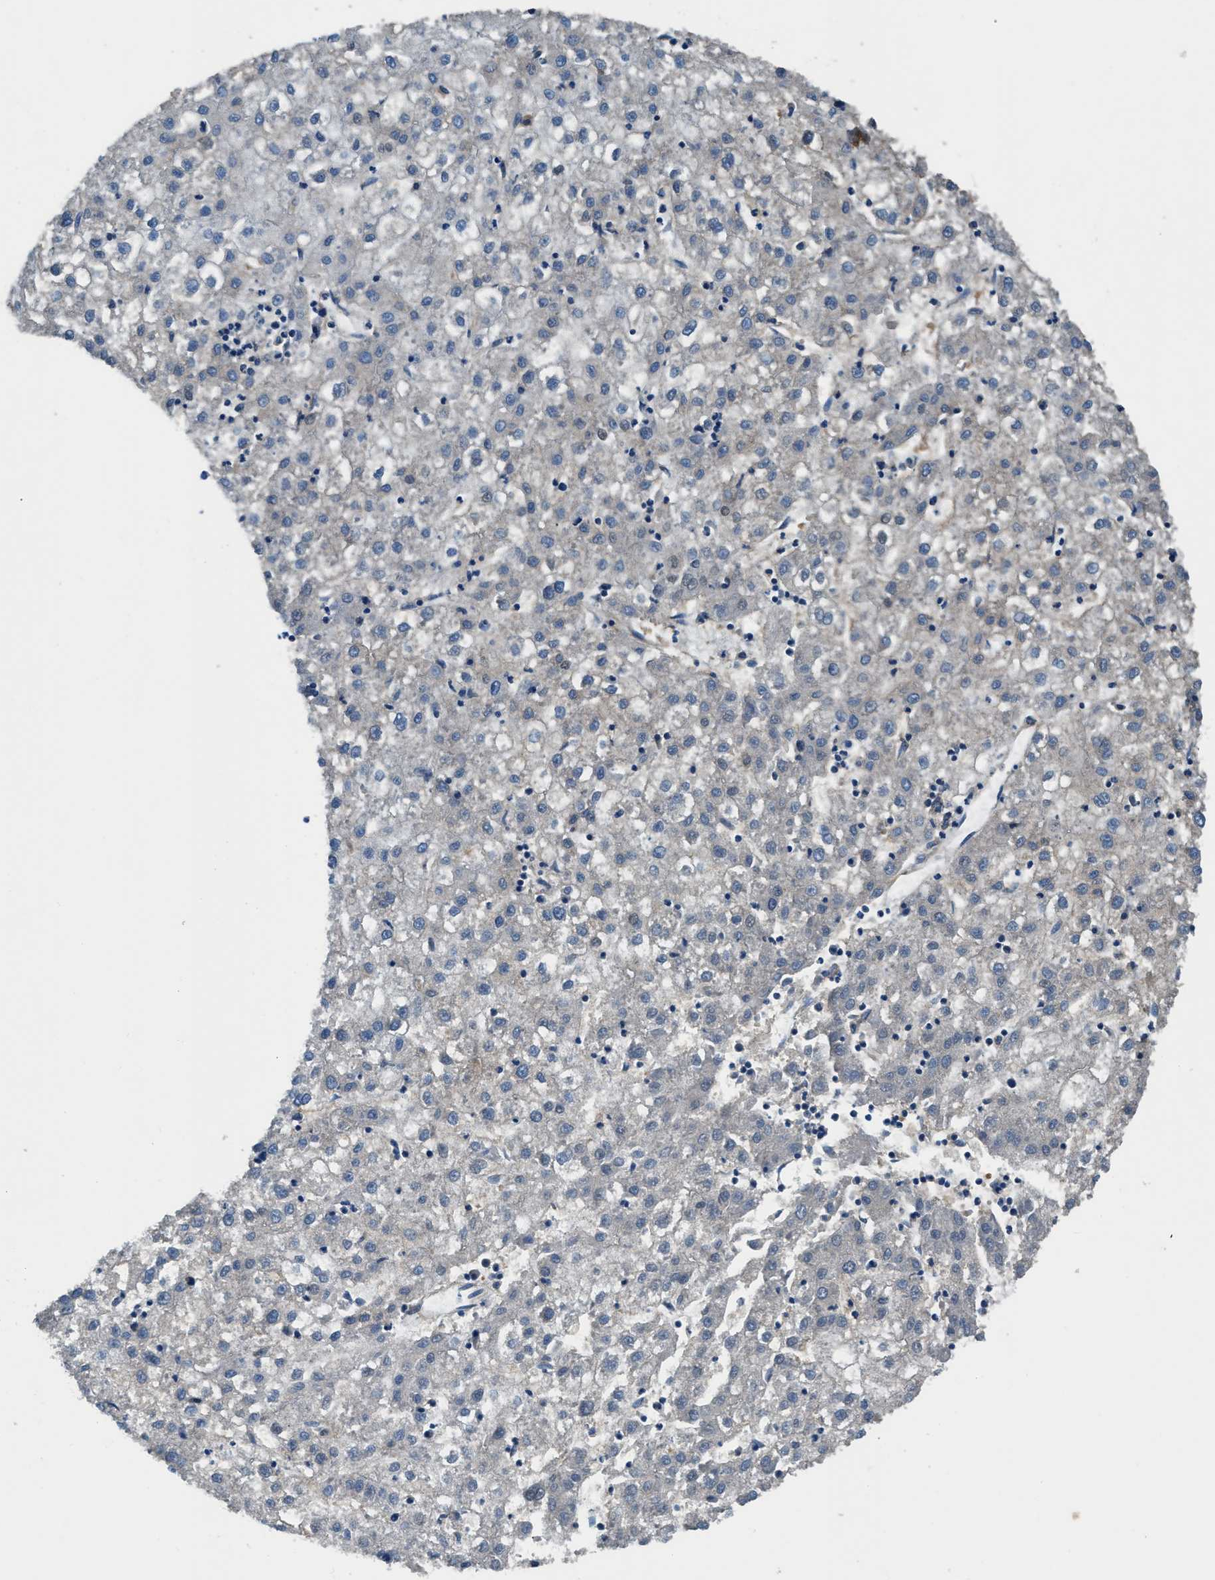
{"staining": {"intensity": "negative", "quantity": "none", "location": "none"}, "tissue": "liver cancer", "cell_type": "Tumor cells", "image_type": "cancer", "snomed": [{"axis": "morphology", "description": "Carcinoma, Hepatocellular, NOS"}, {"axis": "topography", "description": "Liver"}], "caption": "IHC photomicrograph of neoplastic tissue: liver cancer stained with DAB demonstrates no significant protein staining in tumor cells.", "gene": "EEA1", "patient": {"sex": "male", "age": 72}}